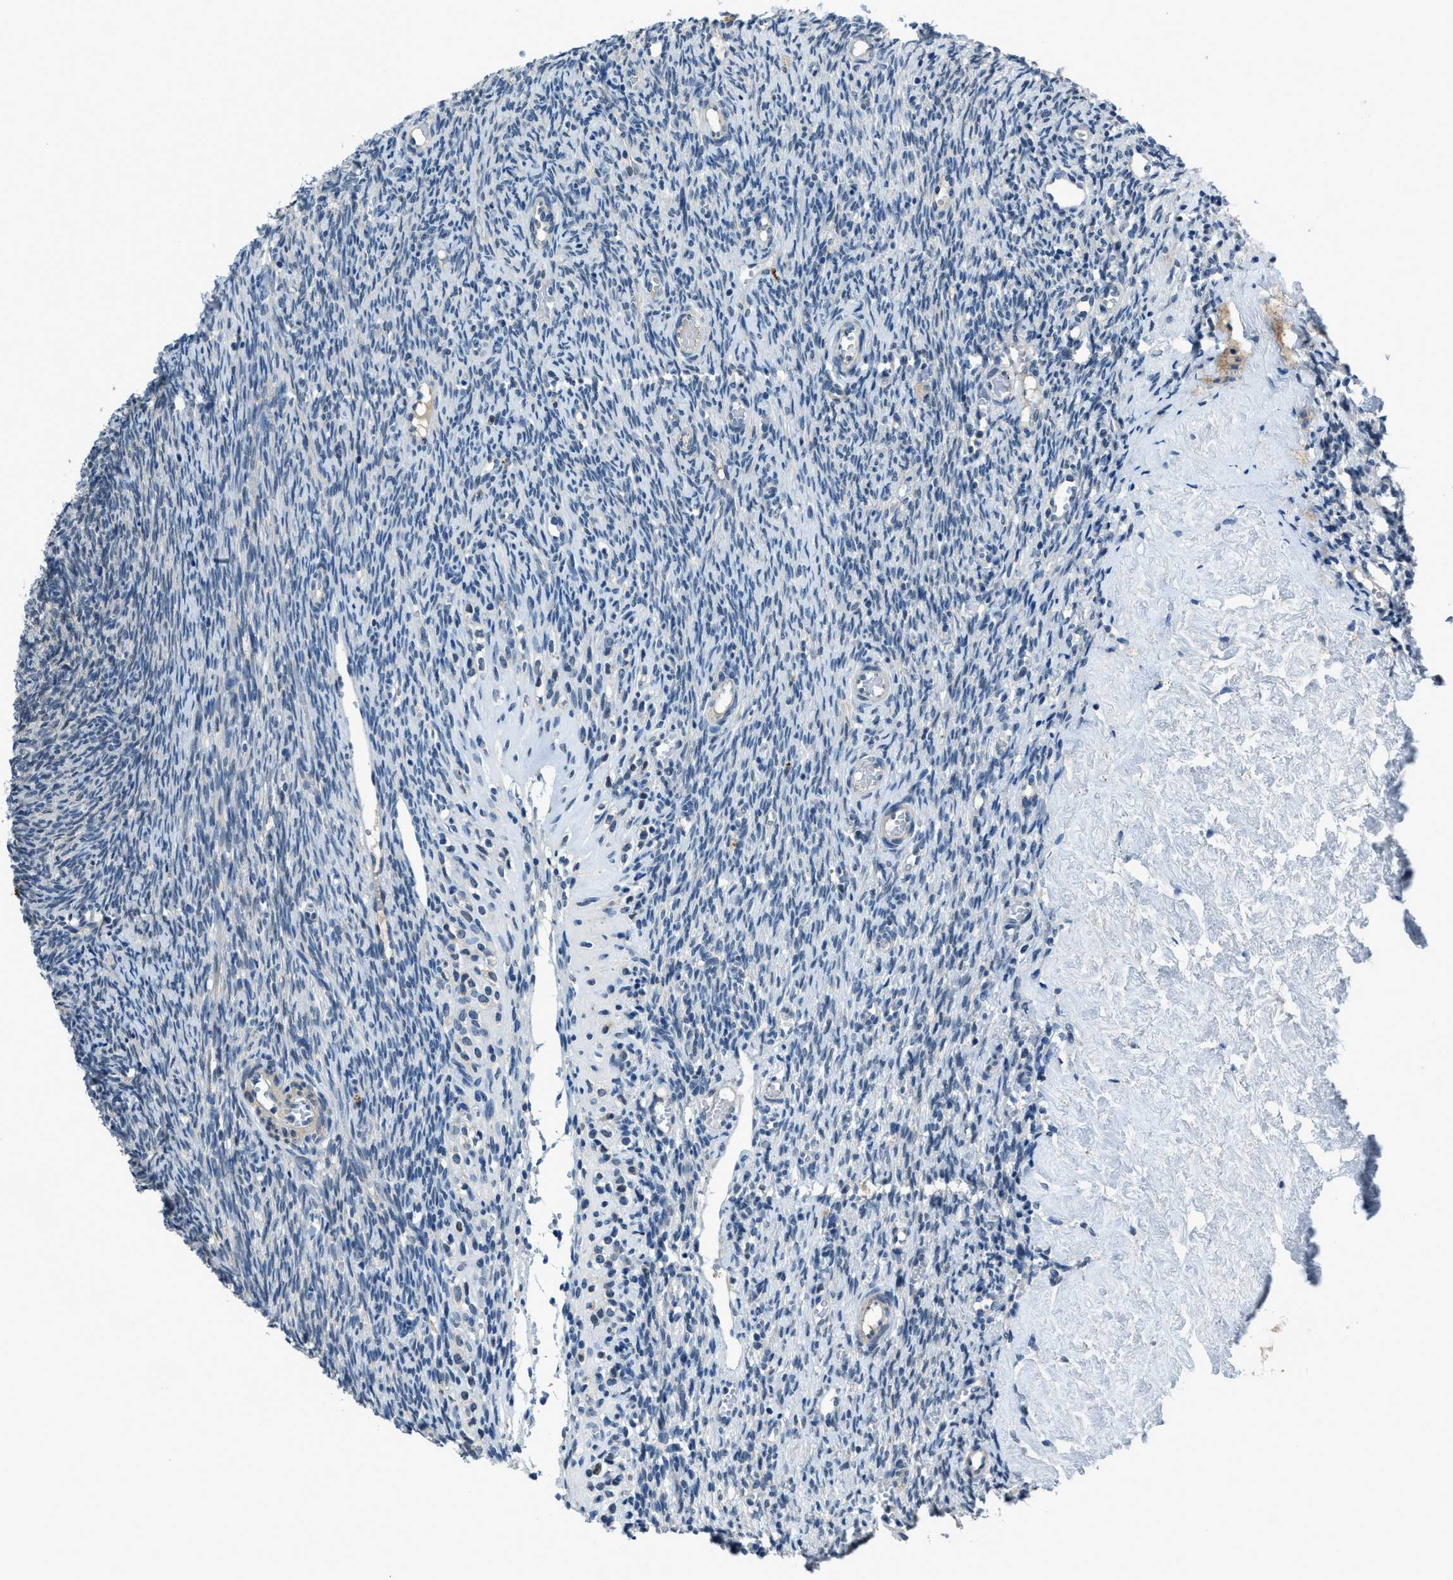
{"staining": {"intensity": "negative", "quantity": "none", "location": "none"}, "tissue": "ovary", "cell_type": "Ovarian stroma cells", "image_type": "normal", "snomed": [{"axis": "morphology", "description": "Normal tissue, NOS"}, {"axis": "topography", "description": "Ovary"}], "caption": "Normal ovary was stained to show a protein in brown. There is no significant positivity in ovarian stroma cells. (DAB immunohistochemistry with hematoxylin counter stain).", "gene": "DUSP19", "patient": {"sex": "female", "age": 41}}